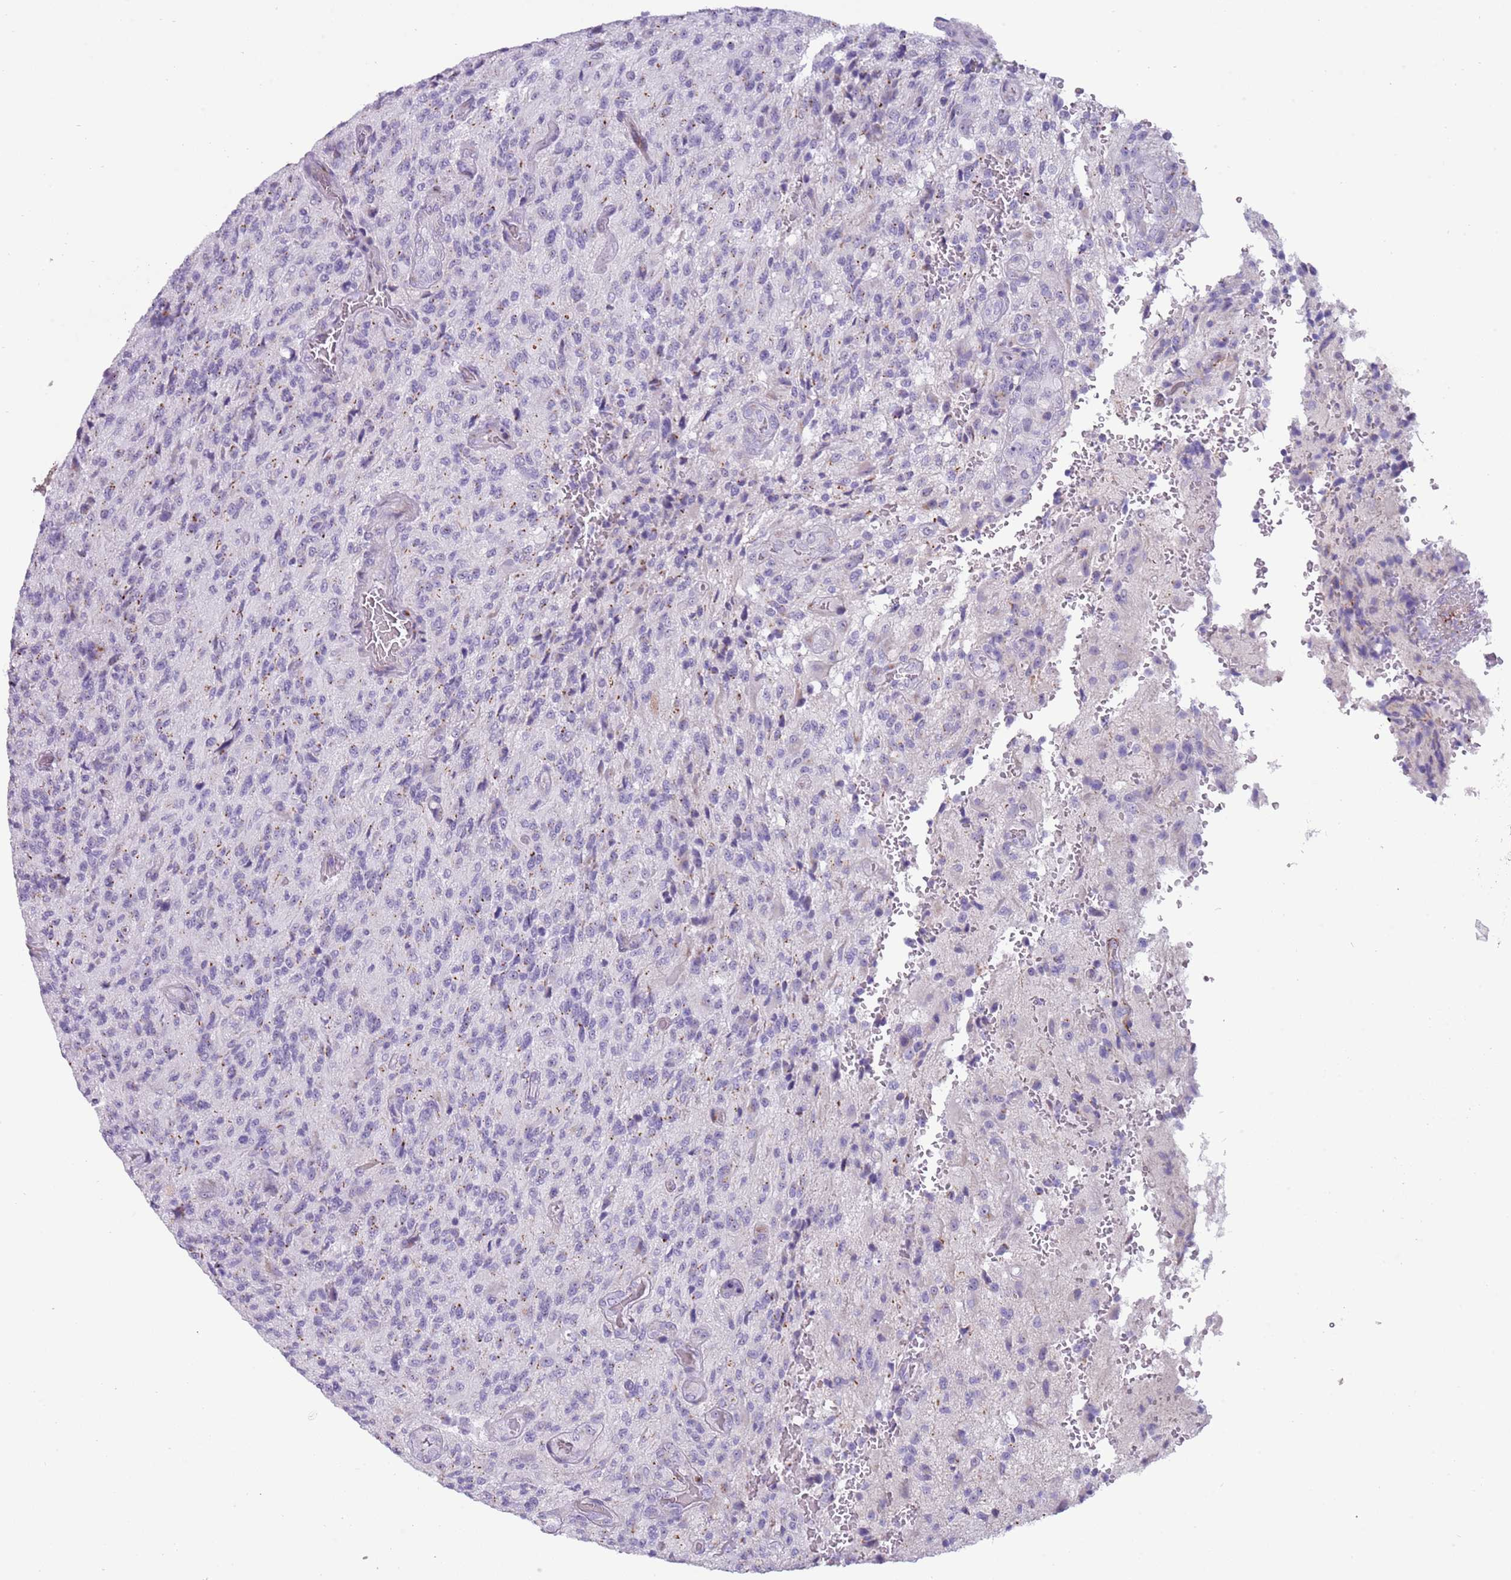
{"staining": {"intensity": "weak", "quantity": "<25%", "location": "cytoplasmic/membranous"}, "tissue": "glioma", "cell_type": "Tumor cells", "image_type": "cancer", "snomed": [{"axis": "morphology", "description": "Normal tissue, NOS"}, {"axis": "morphology", "description": "Glioma, malignant, High grade"}, {"axis": "topography", "description": "Cerebral cortex"}], "caption": "Immunohistochemistry (IHC) image of malignant glioma (high-grade) stained for a protein (brown), which shows no expression in tumor cells.", "gene": "NBPF6", "patient": {"sex": "male", "age": 56}}